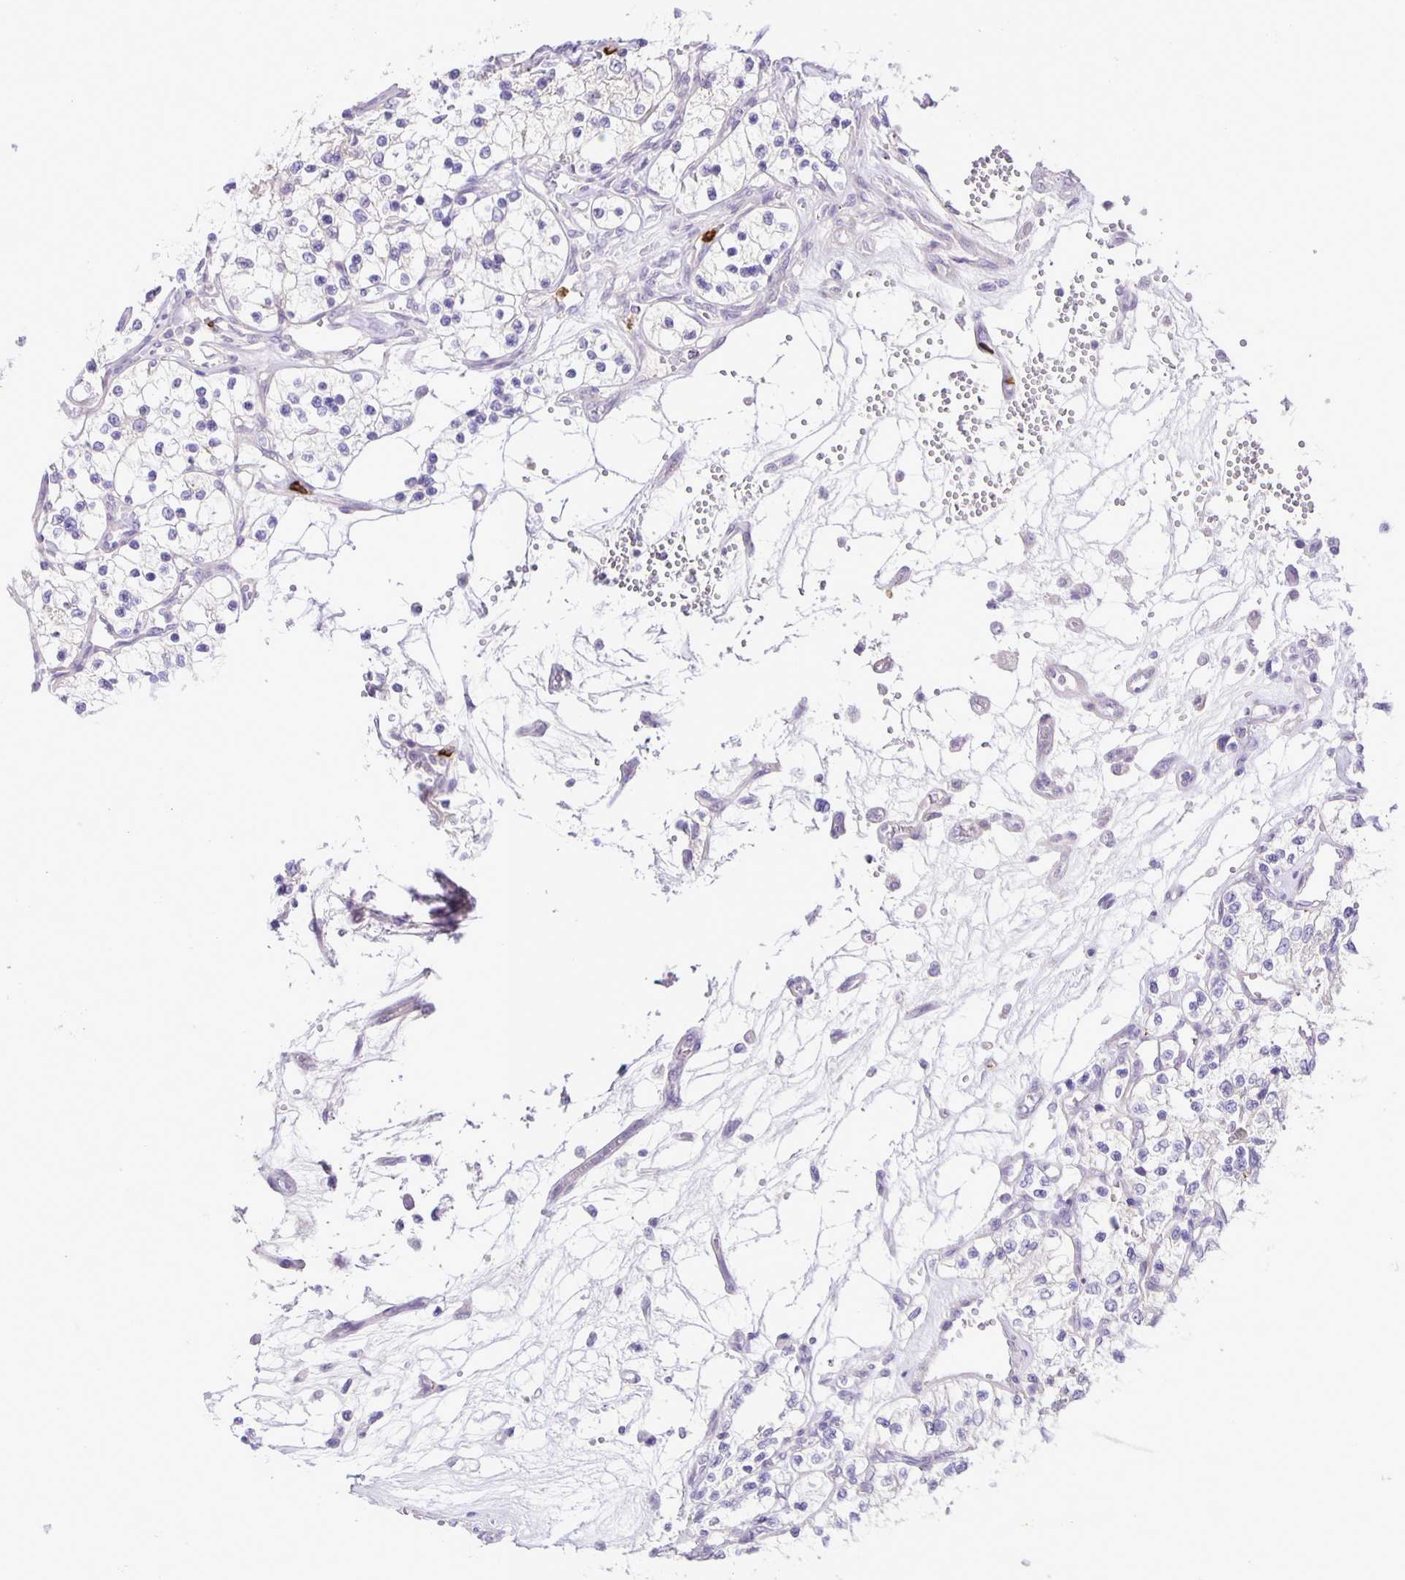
{"staining": {"intensity": "negative", "quantity": "none", "location": "none"}, "tissue": "renal cancer", "cell_type": "Tumor cells", "image_type": "cancer", "snomed": [{"axis": "morphology", "description": "Adenocarcinoma, NOS"}, {"axis": "topography", "description": "Kidney"}], "caption": "High magnification brightfield microscopy of adenocarcinoma (renal) stained with DAB (3,3'-diaminobenzidine) (brown) and counterstained with hematoxylin (blue): tumor cells show no significant staining.", "gene": "ADCK1", "patient": {"sex": "female", "age": 69}}